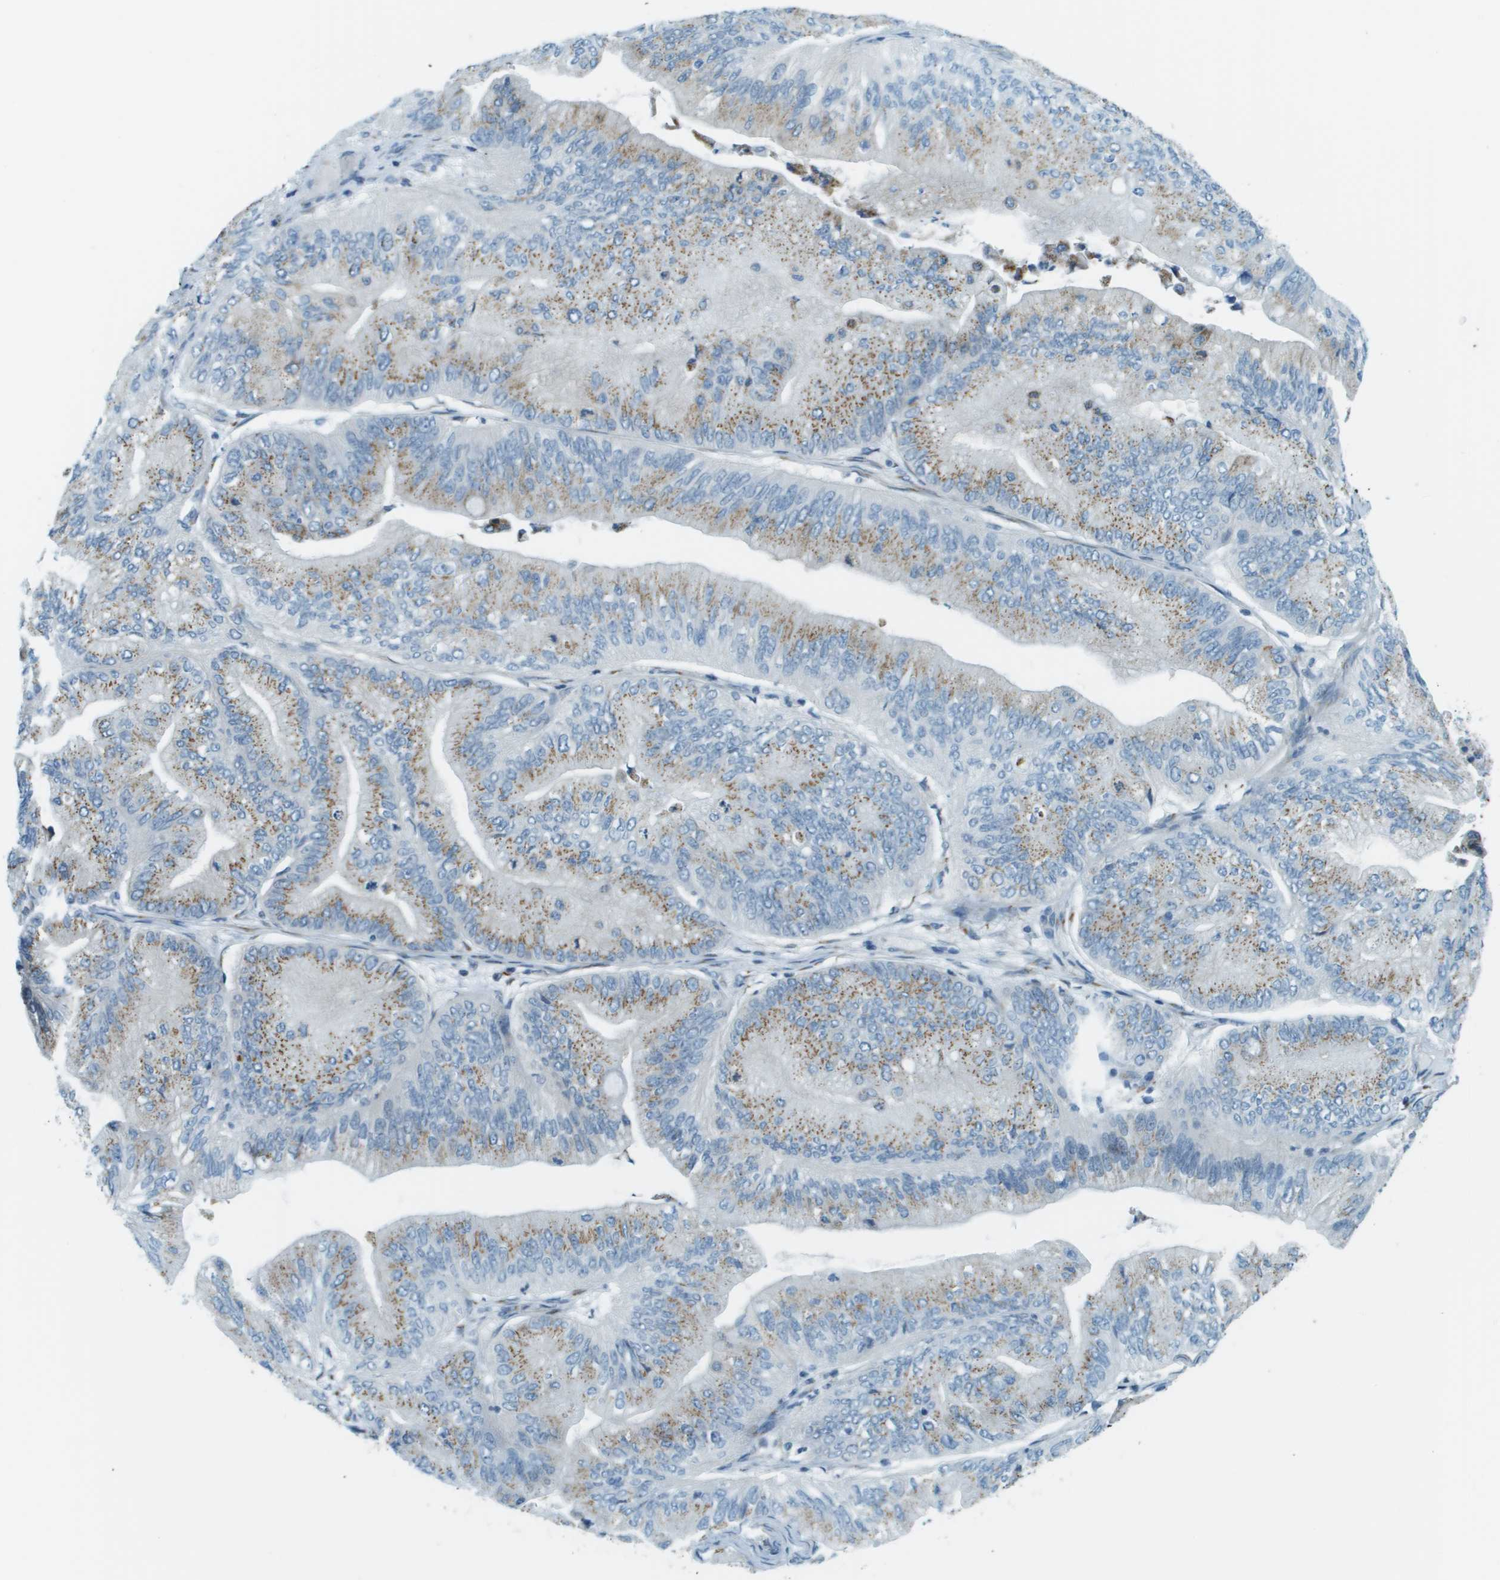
{"staining": {"intensity": "moderate", "quantity": "25%-75%", "location": "cytoplasmic/membranous"}, "tissue": "ovarian cancer", "cell_type": "Tumor cells", "image_type": "cancer", "snomed": [{"axis": "morphology", "description": "Cystadenocarcinoma, mucinous, NOS"}, {"axis": "topography", "description": "Ovary"}], "caption": "Brown immunohistochemical staining in ovarian mucinous cystadenocarcinoma shows moderate cytoplasmic/membranous positivity in about 25%-75% of tumor cells. The staining is performed using DAB brown chromogen to label protein expression. The nuclei are counter-stained blue using hematoxylin.", "gene": "ACBD3", "patient": {"sex": "female", "age": 61}}